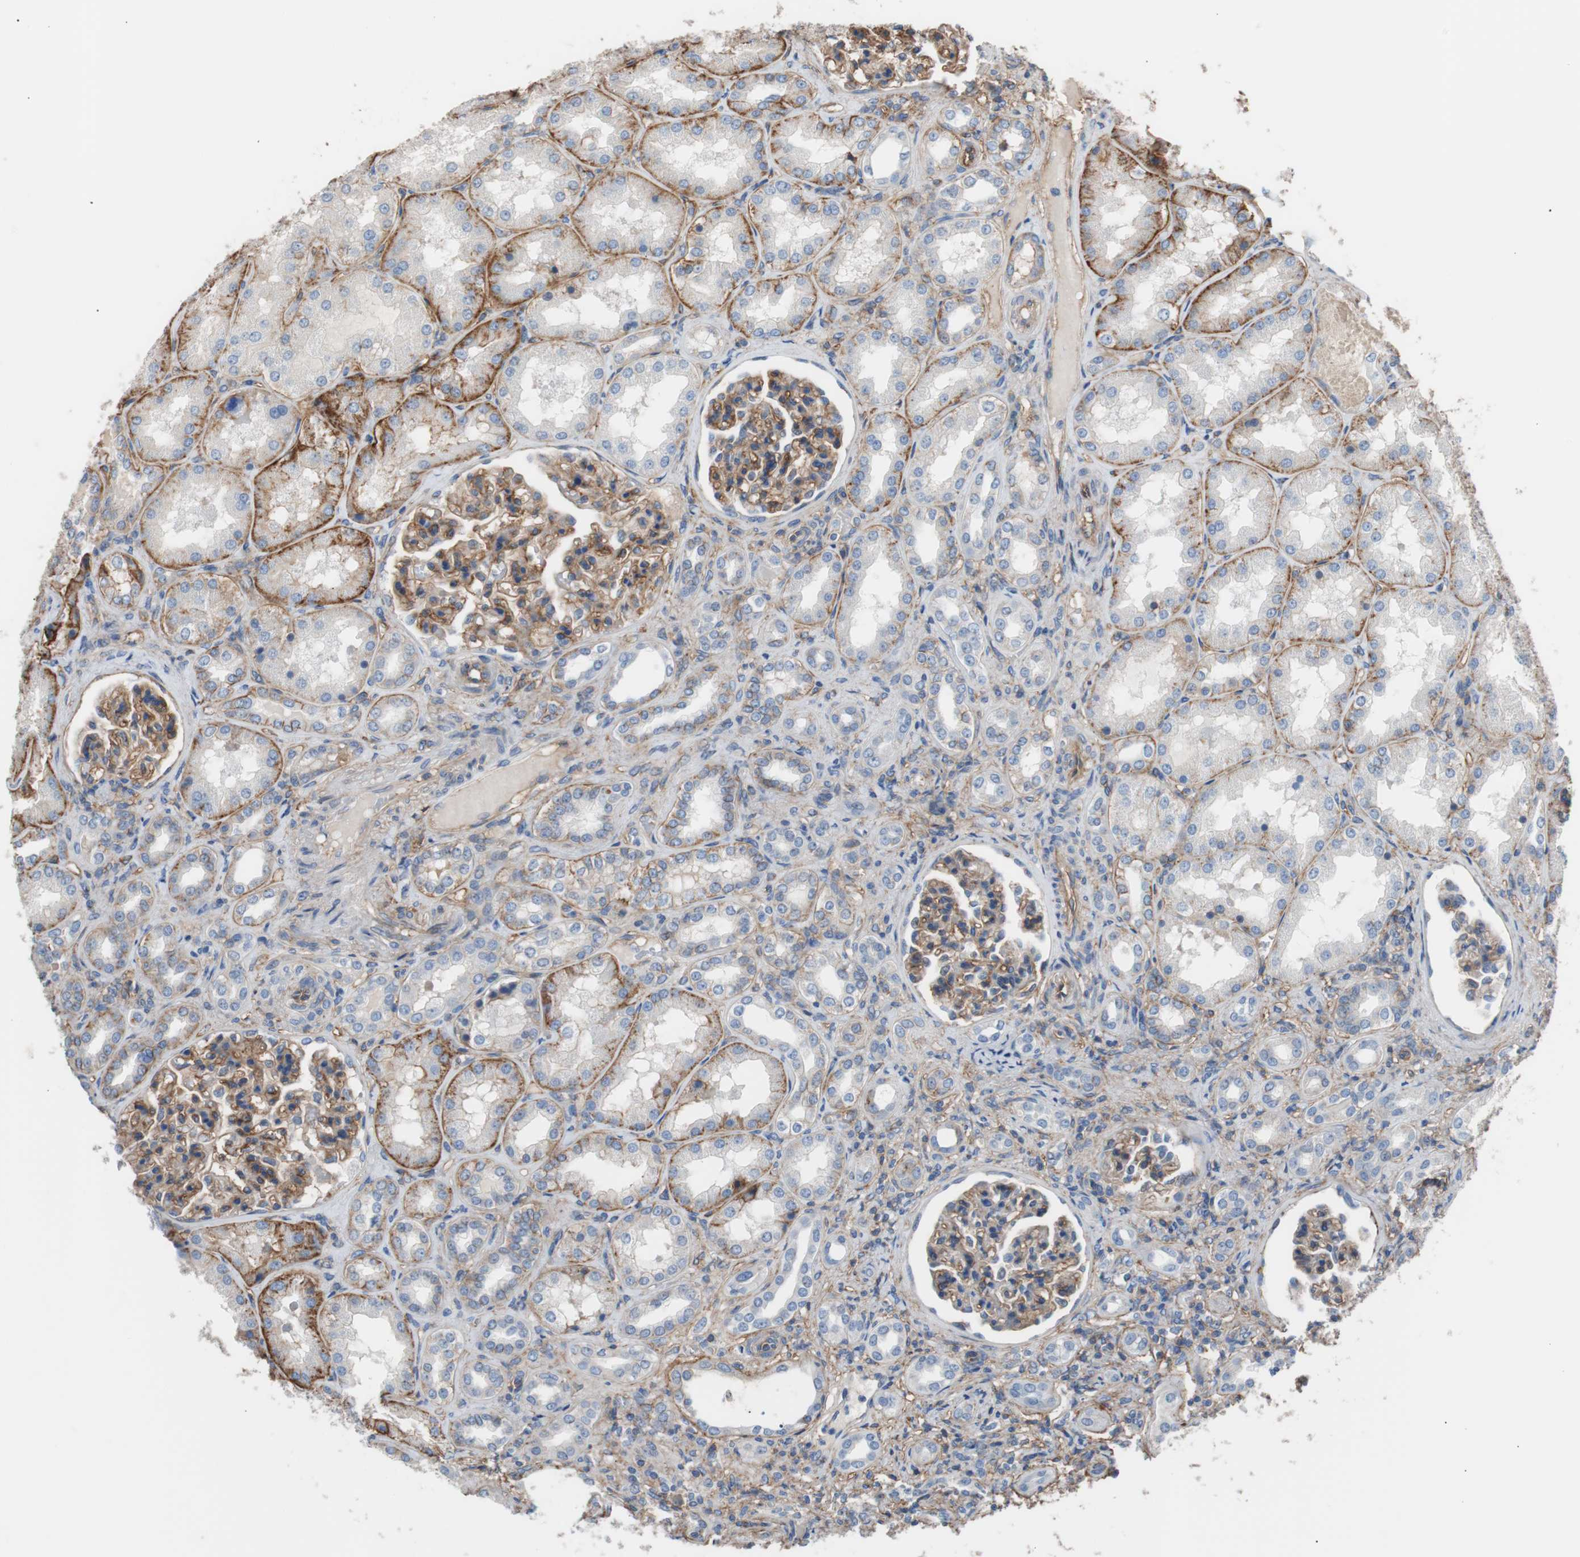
{"staining": {"intensity": "moderate", "quantity": ">75%", "location": "cytoplasmic/membranous"}, "tissue": "kidney", "cell_type": "Cells in glomeruli", "image_type": "normal", "snomed": [{"axis": "morphology", "description": "Normal tissue, NOS"}, {"axis": "topography", "description": "Kidney"}], "caption": "This photomicrograph exhibits IHC staining of unremarkable kidney, with medium moderate cytoplasmic/membranous staining in about >75% of cells in glomeruli.", "gene": "CD81", "patient": {"sex": "female", "age": 56}}